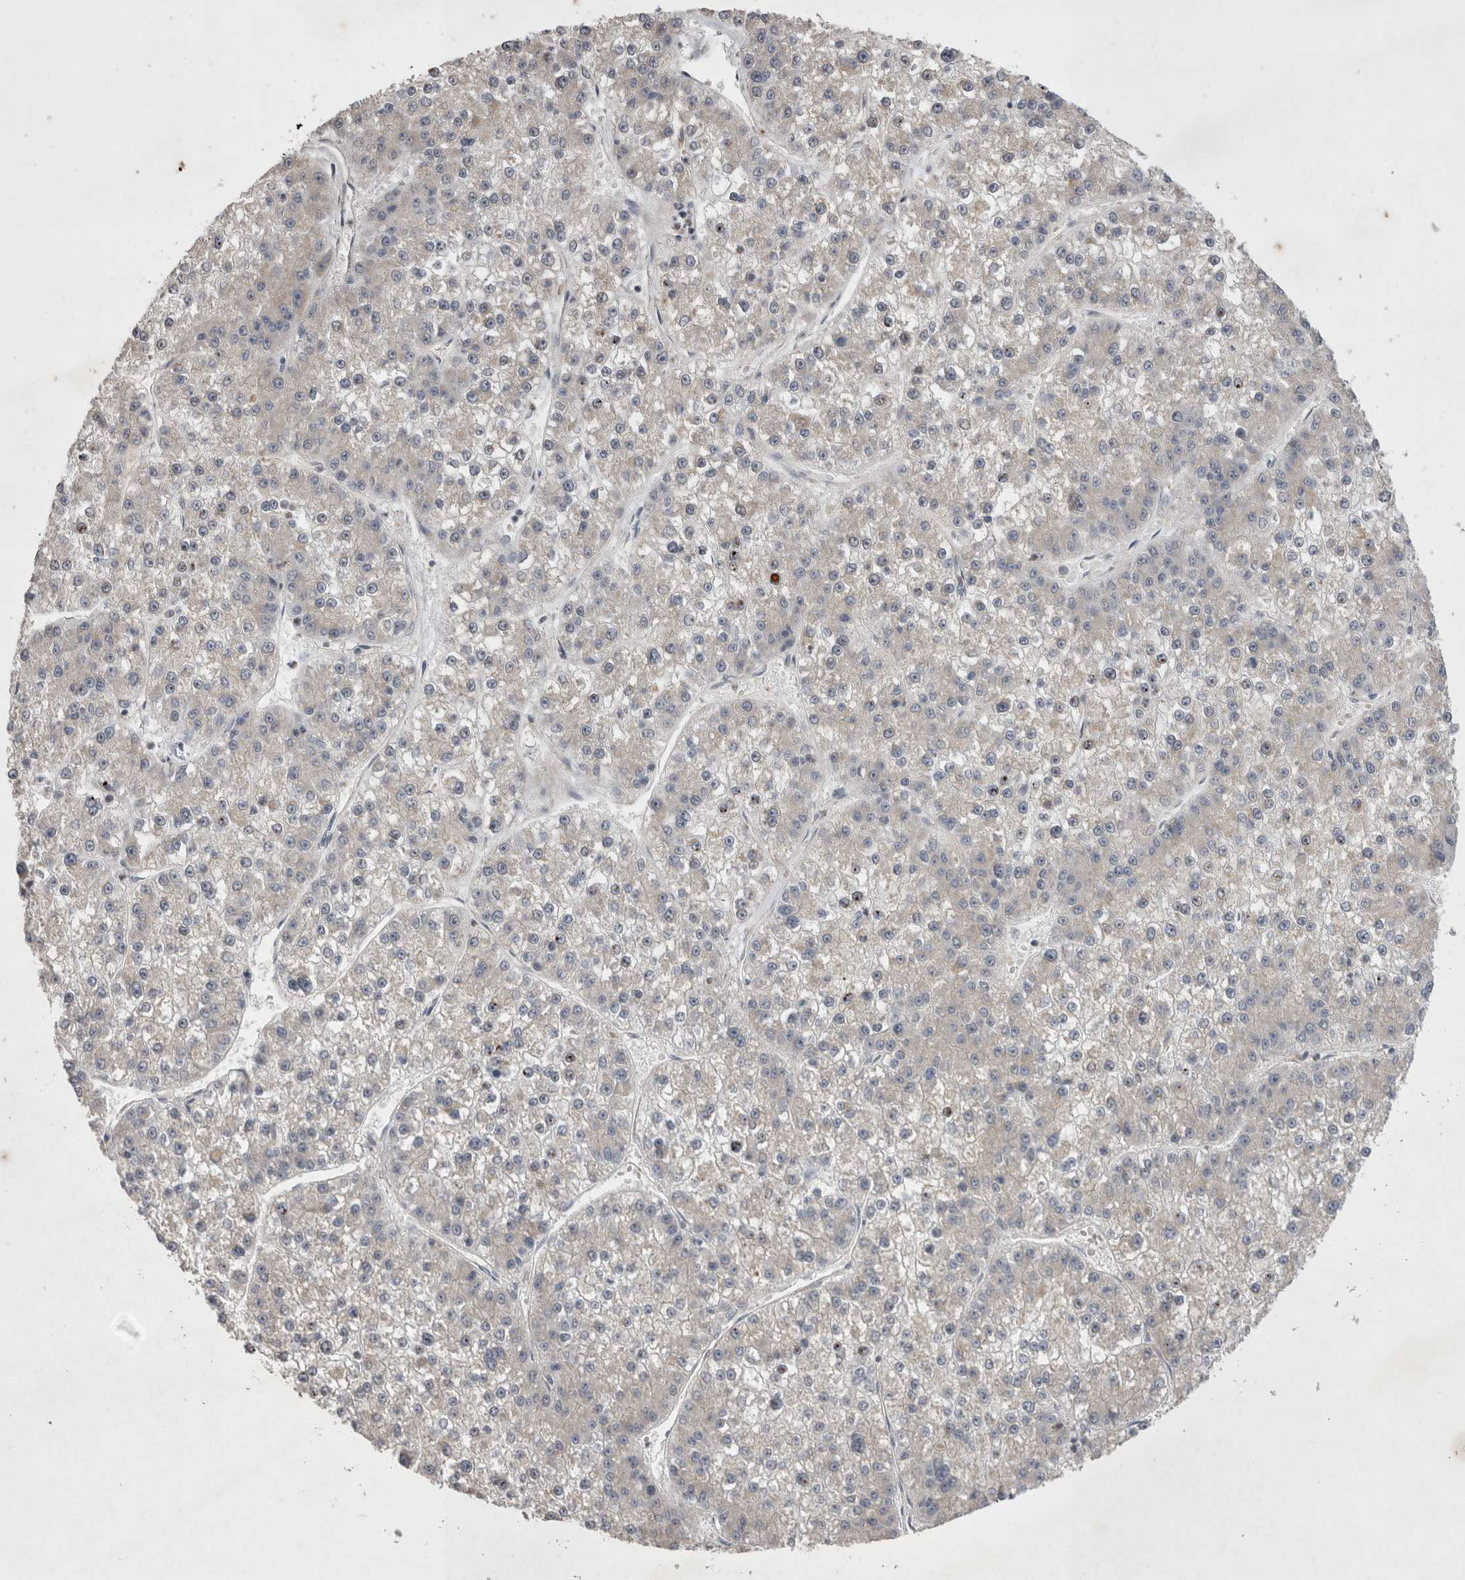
{"staining": {"intensity": "negative", "quantity": "none", "location": "none"}, "tissue": "liver cancer", "cell_type": "Tumor cells", "image_type": "cancer", "snomed": [{"axis": "morphology", "description": "Carcinoma, Hepatocellular, NOS"}, {"axis": "topography", "description": "Liver"}], "caption": "Tumor cells are negative for brown protein staining in liver hepatocellular carcinoma. The staining is performed using DAB (3,3'-diaminobenzidine) brown chromogen with nuclei counter-stained in using hematoxylin.", "gene": "TSPOAP1", "patient": {"sex": "female", "age": 73}}